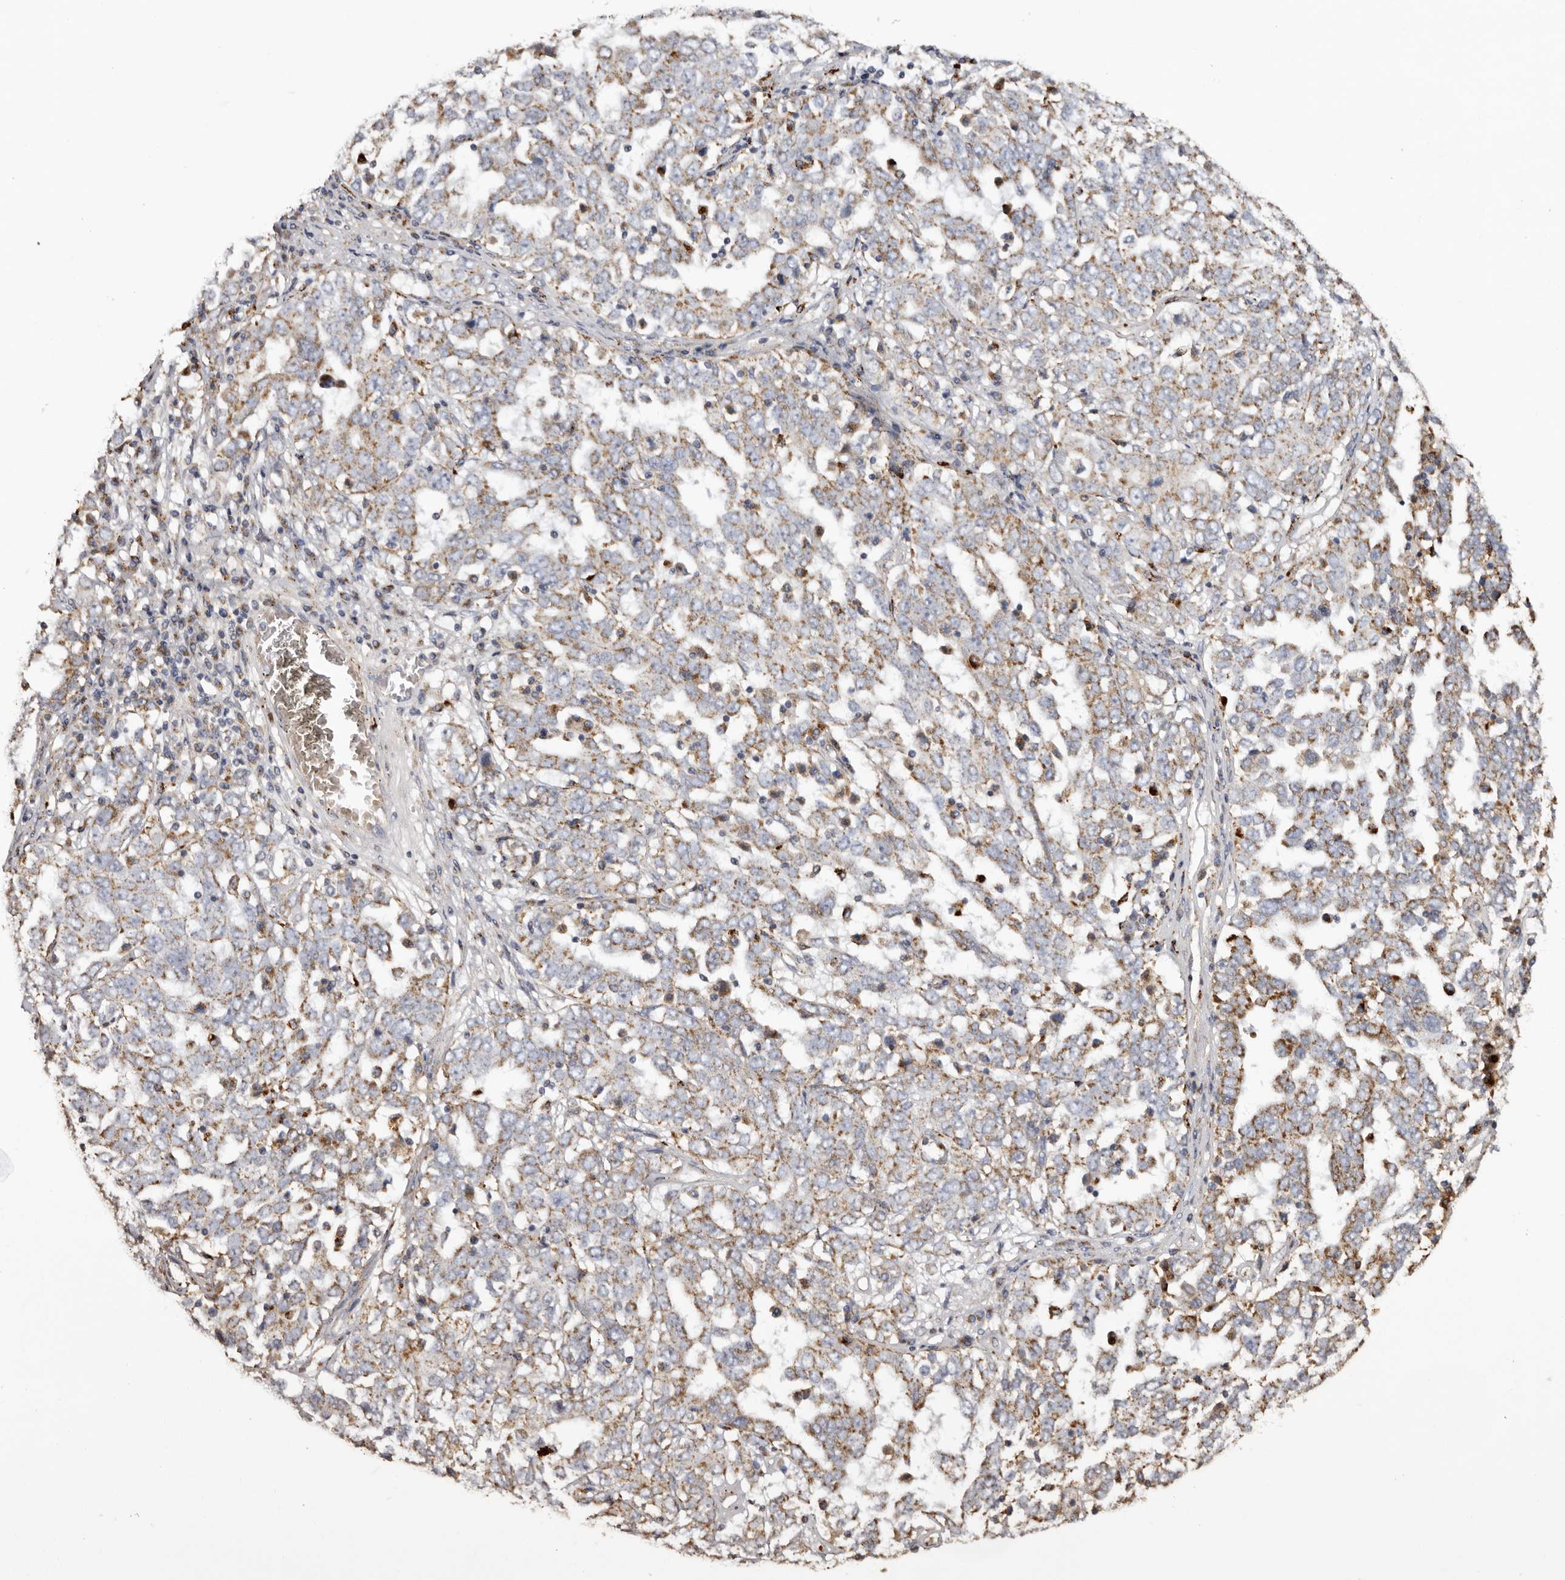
{"staining": {"intensity": "moderate", "quantity": ">75%", "location": "cytoplasmic/membranous"}, "tissue": "ovarian cancer", "cell_type": "Tumor cells", "image_type": "cancer", "snomed": [{"axis": "morphology", "description": "Carcinoma, endometroid"}, {"axis": "topography", "description": "Ovary"}], "caption": "A brown stain highlights moderate cytoplasmic/membranous staining of a protein in human ovarian endometroid carcinoma tumor cells.", "gene": "MECR", "patient": {"sex": "female", "age": 62}}